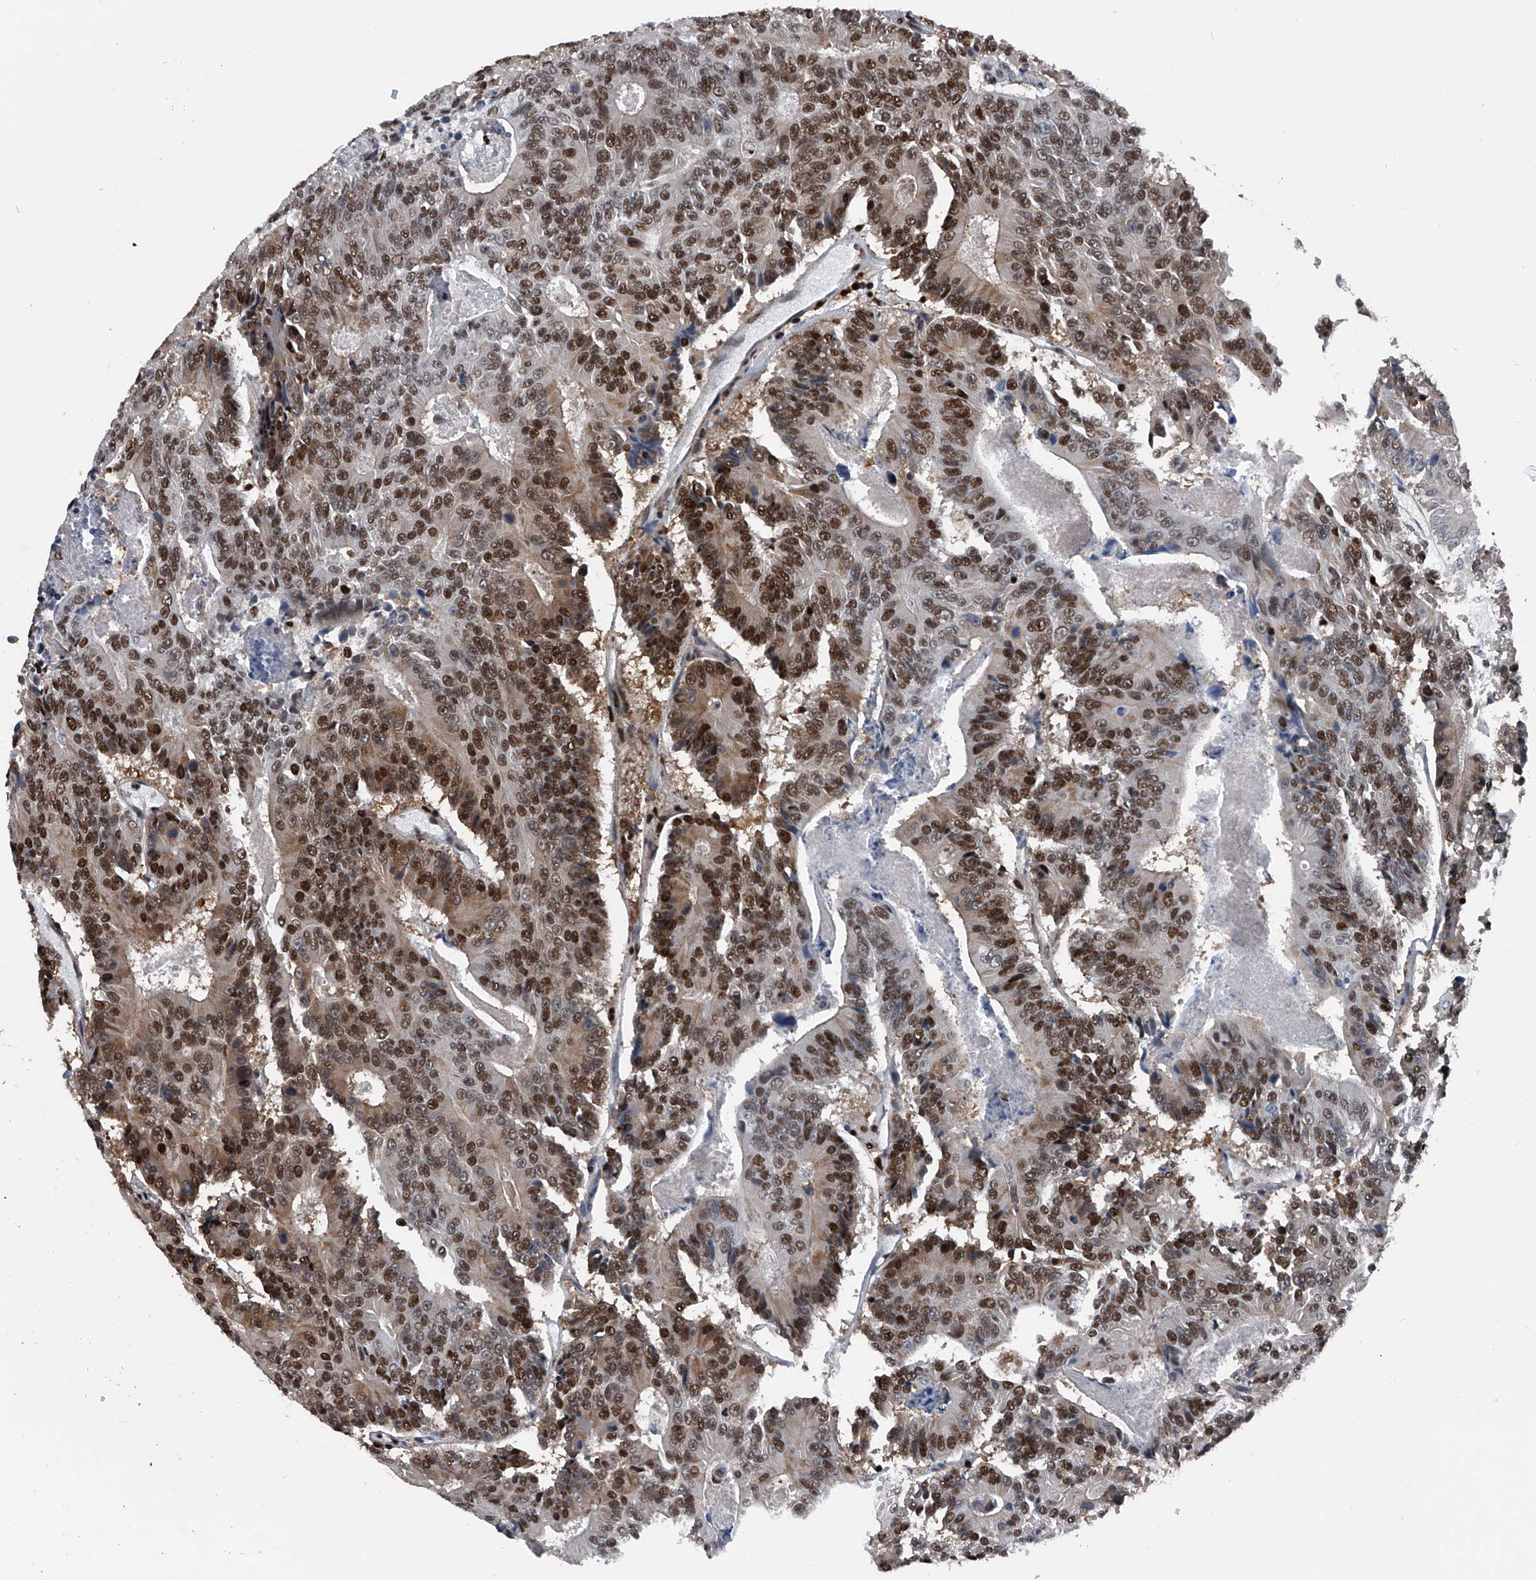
{"staining": {"intensity": "strong", "quantity": "25%-75%", "location": "cytoplasmic/membranous,nuclear"}, "tissue": "colorectal cancer", "cell_type": "Tumor cells", "image_type": "cancer", "snomed": [{"axis": "morphology", "description": "Adenocarcinoma, NOS"}, {"axis": "topography", "description": "Colon"}], "caption": "This is an image of immunohistochemistry staining of adenocarcinoma (colorectal), which shows strong positivity in the cytoplasmic/membranous and nuclear of tumor cells.", "gene": "FKBP5", "patient": {"sex": "male", "age": 83}}